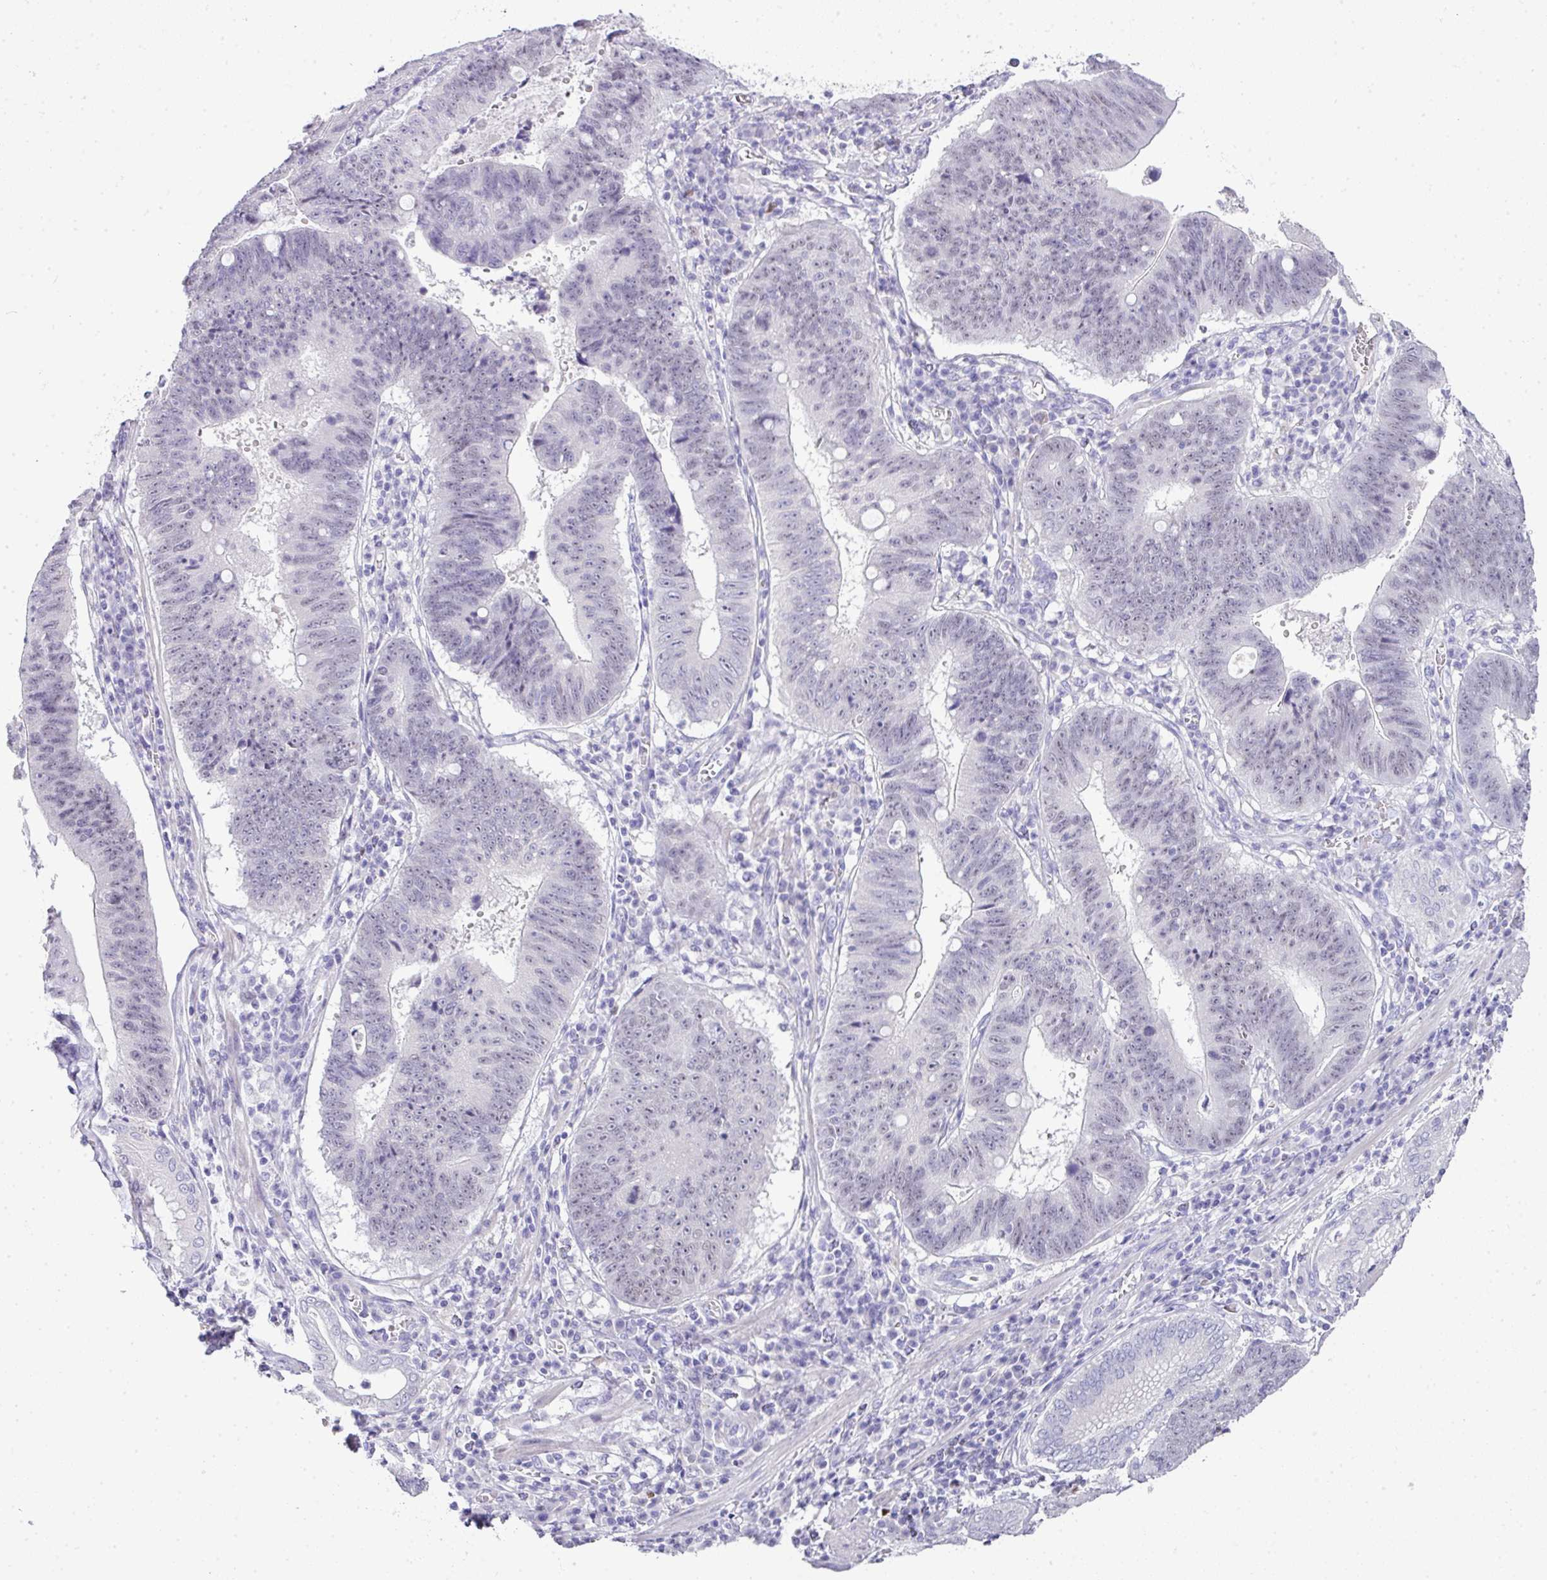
{"staining": {"intensity": "weak", "quantity": "25%-75%", "location": "nuclear"}, "tissue": "stomach cancer", "cell_type": "Tumor cells", "image_type": "cancer", "snomed": [{"axis": "morphology", "description": "Adenocarcinoma, NOS"}, {"axis": "topography", "description": "Stomach"}], "caption": "Immunohistochemistry micrograph of human stomach cancer stained for a protein (brown), which shows low levels of weak nuclear staining in approximately 25%-75% of tumor cells.", "gene": "BCL11A", "patient": {"sex": "male", "age": 59}}